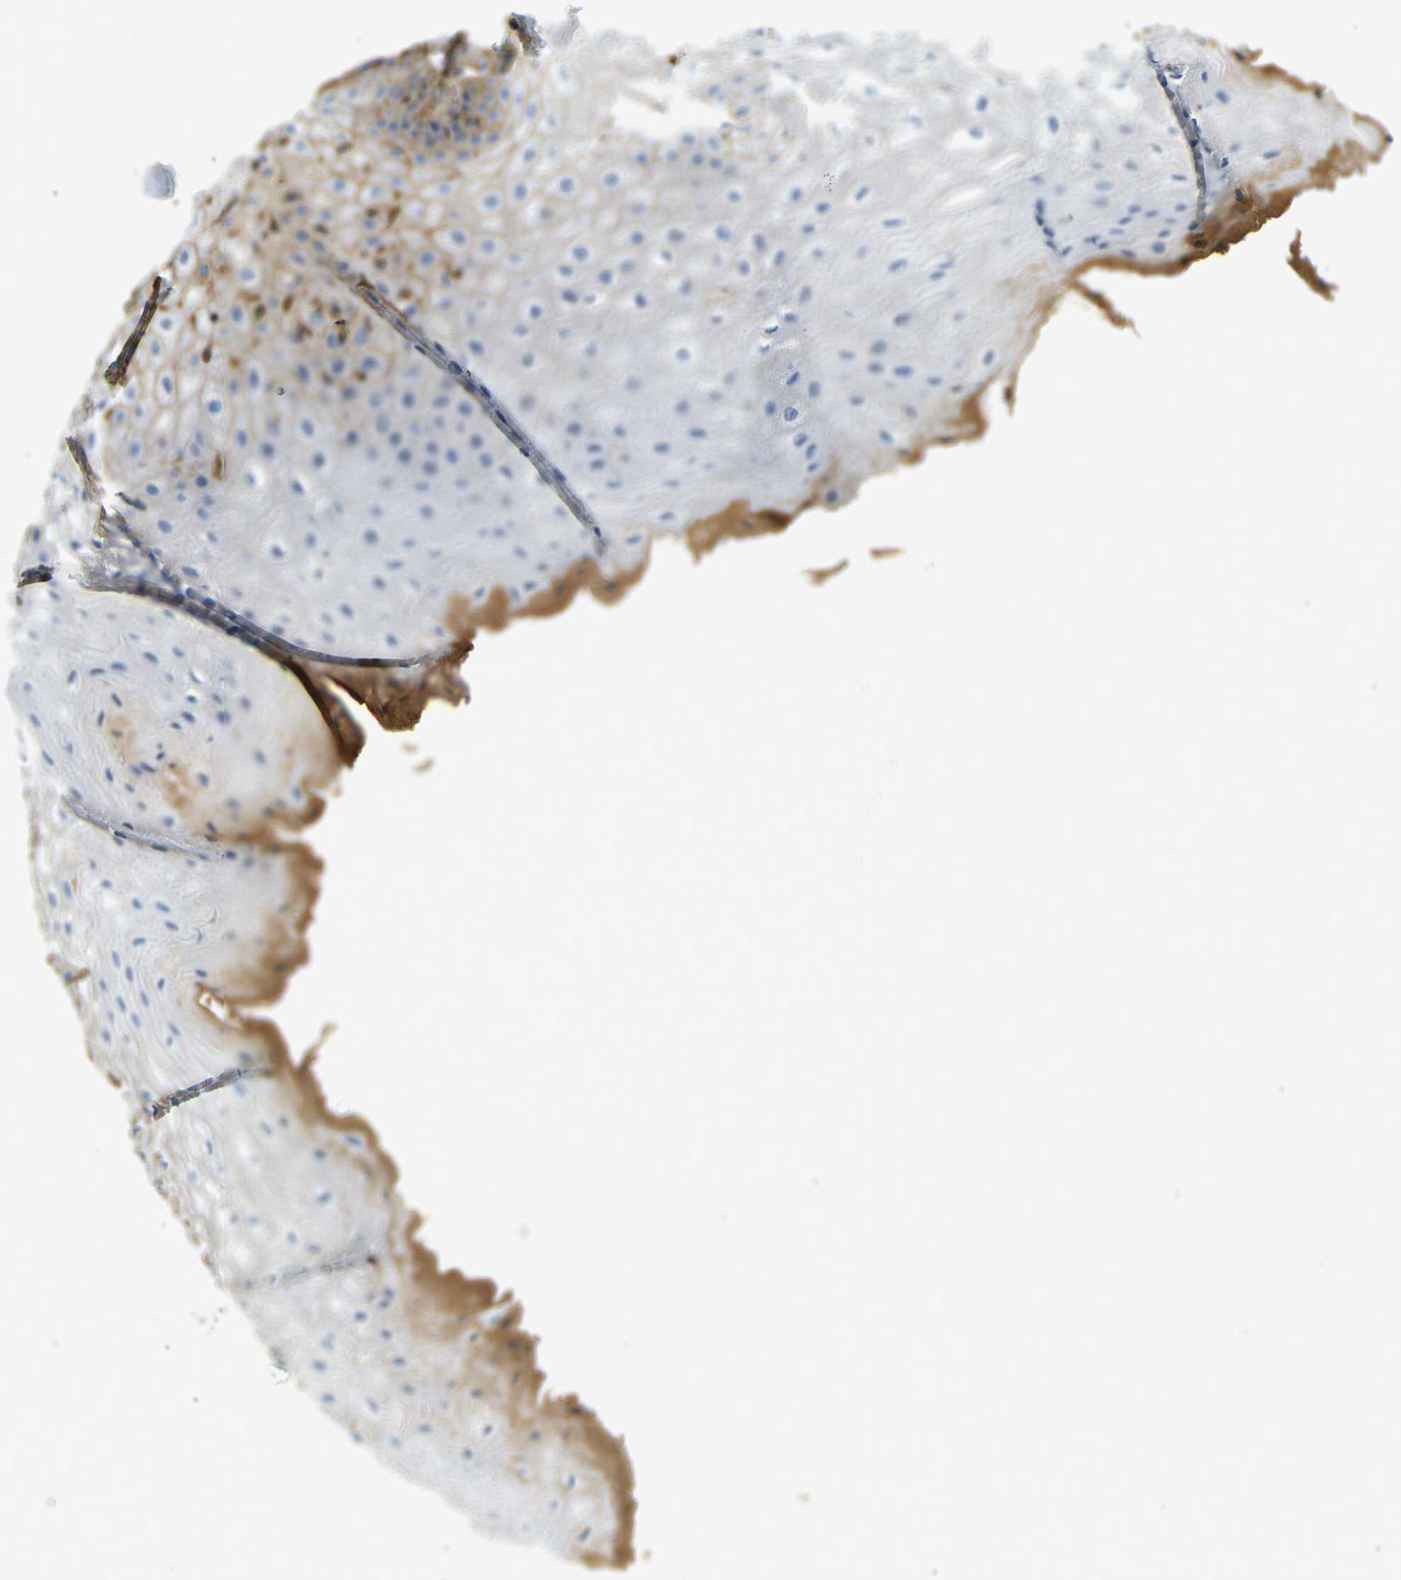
{"staining": {"intensity": "moderate", "quantity": "<25%", "location": "cytoplasmic/membranous"}, "tissue": "esophagus", "cell_type": "Squamous epithelial cells", "image_type": "normal", "snomed": [{"axis": "morphology", "description": "Normal tissue, NOS"}, {"axis": "topography", "description": "Esophagus"}], "caption": "Immunohistochemistry photomicrograph of benign esophagus stained for a protein (brown), which demonstrates low levels of moderate cytoplasmic/membranous expression in approximately <25% of squamous epithelial cells.", "gene": "LHCGR", "patient": {"sex": "male", "age": 54}}